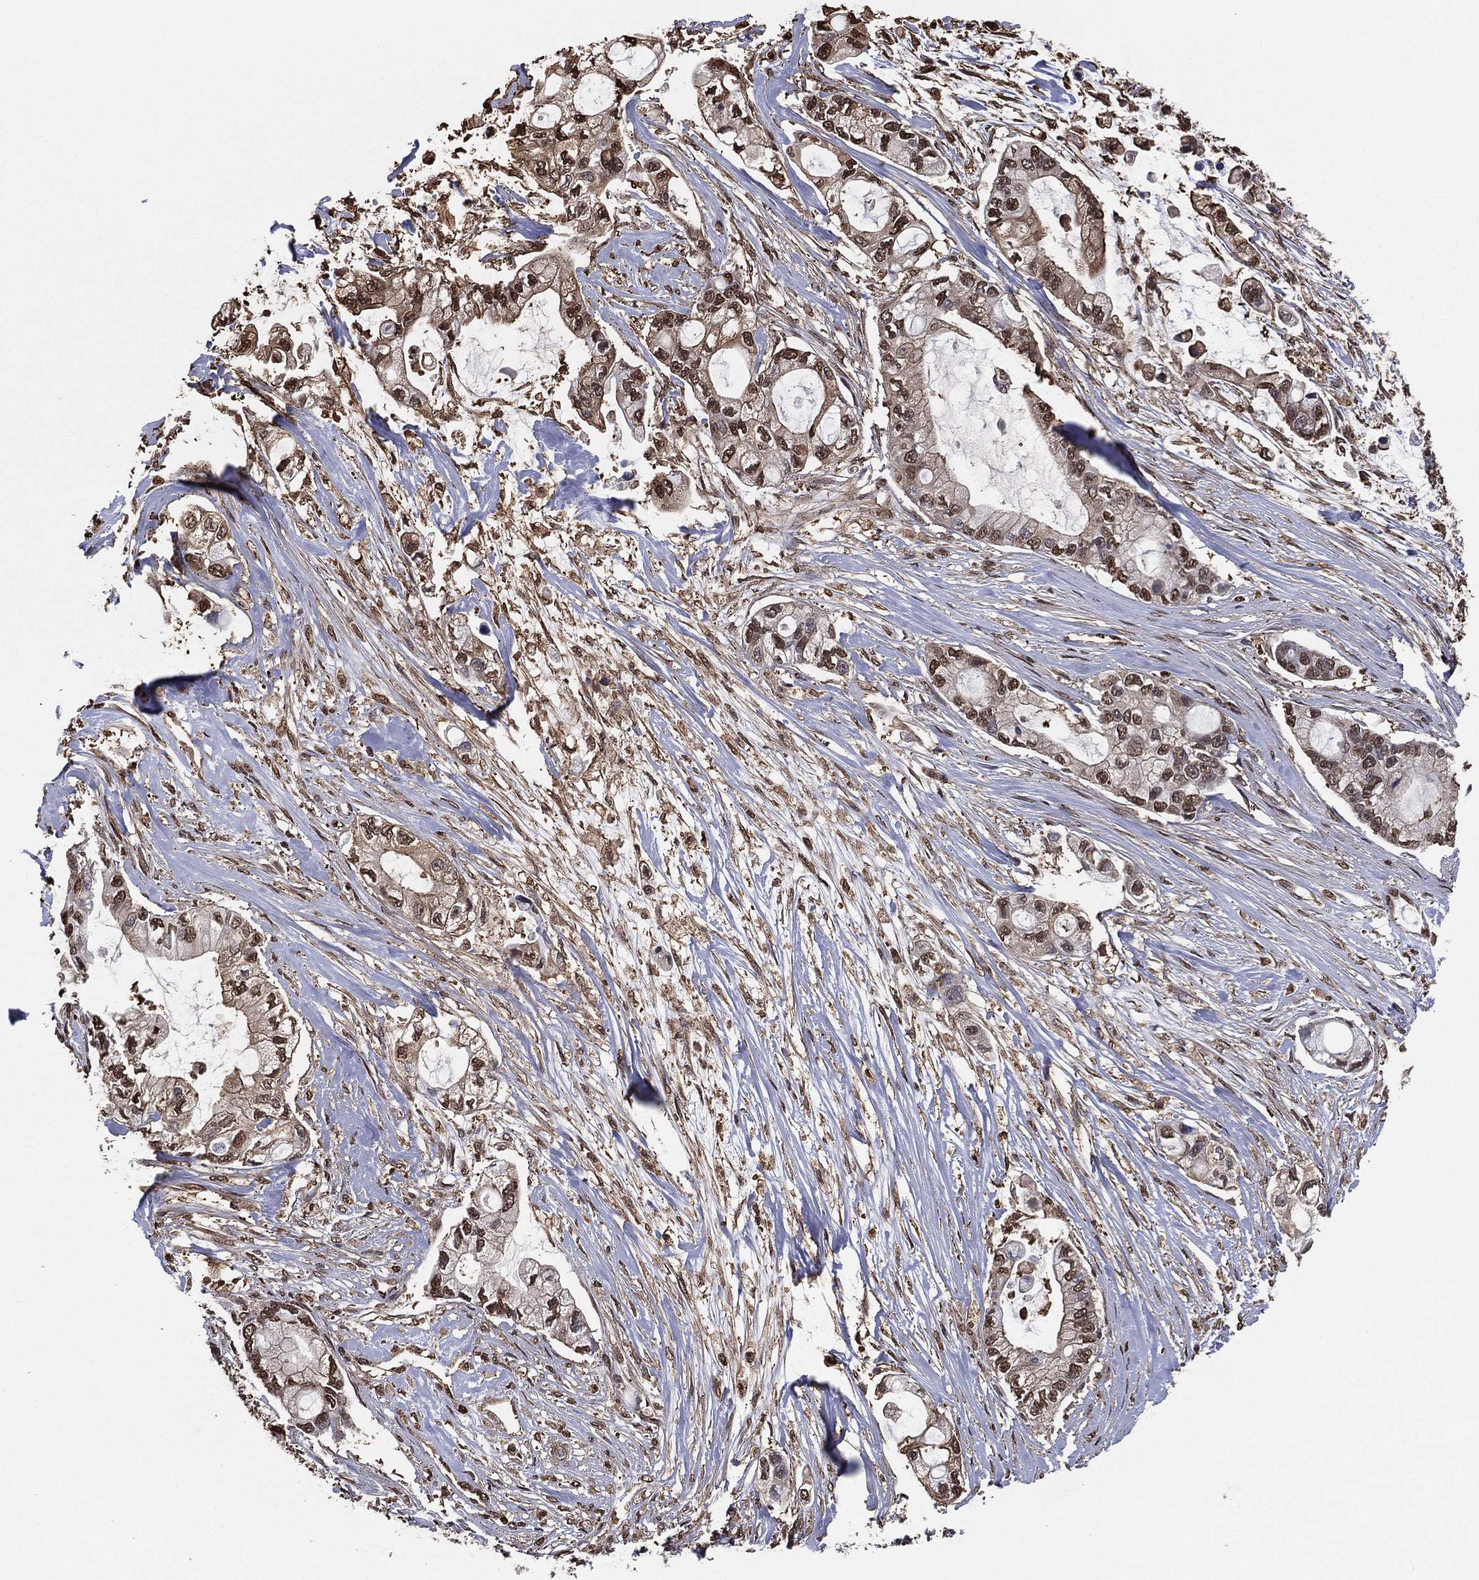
{"staining": {"intensity": "strong", "quantity": "25%-75%", "location": "nuclear"}, "tissue": "pancreatic cancer", "cell_type": "Tumor cells", "image_type": "cancer", "snomed": [{"axis": "morphology", "description": "Adenocarcinoma, NOS"}, {"axis": "topography", "description": "Pancreas"}], "caption": "Strong nuclear protein positivity is identified in approximately 25%-75% of tumor cells in pancreatic cancer (adenocarcinoma).", "gene": "GAPDH", "patient": {"sex": "female", "age": 69}}